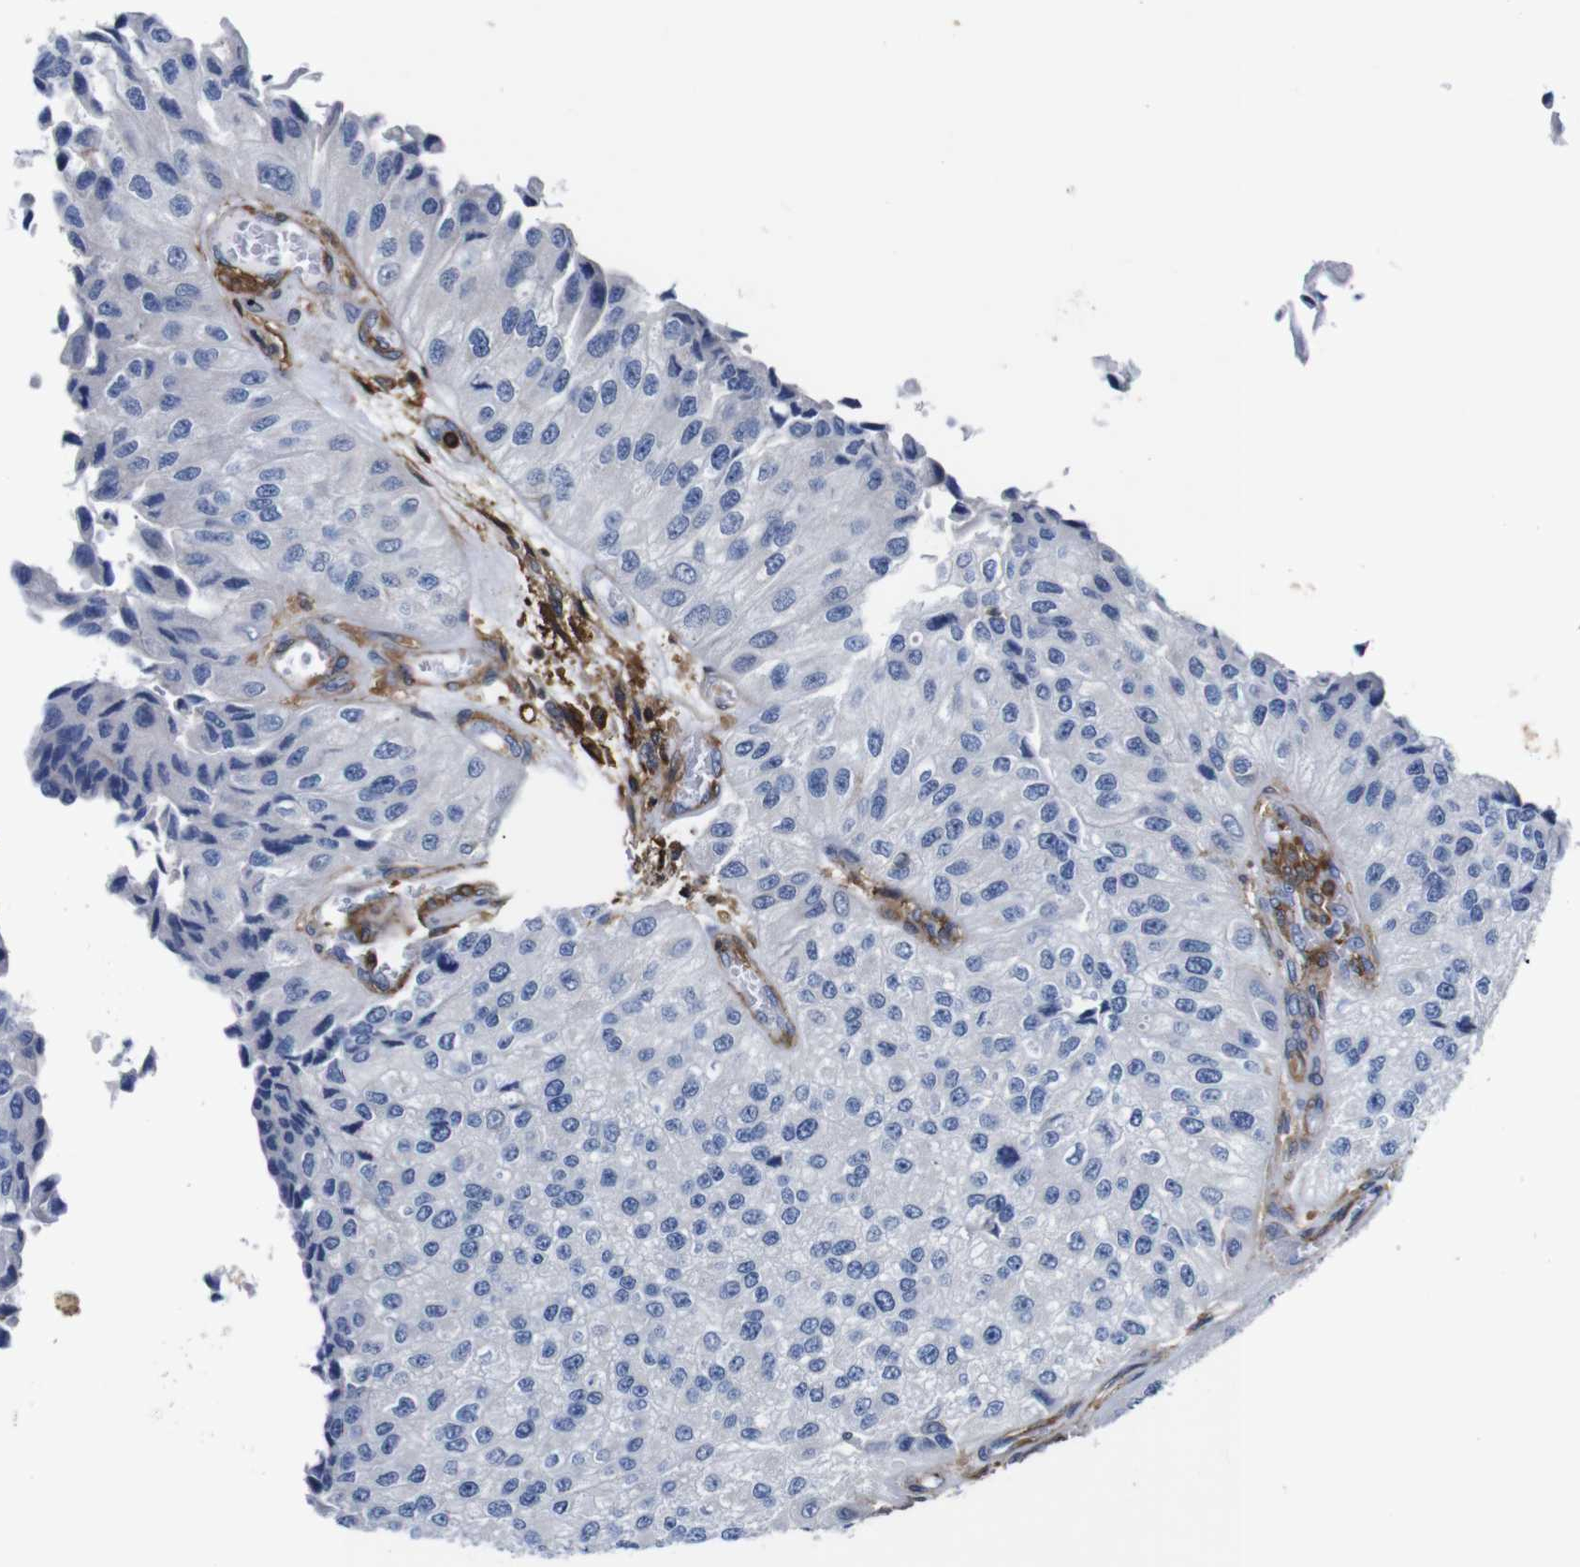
{"staining": {"intensity": "negative", "quantity": "none", "location": "none"}, "tissue": "urothelial cancer", "cell_type": "Tumor cells", "image_type": "cancer", "snomed": [{"axis": "morphology", "description": "Urothelial carcinoma, High grade"}, {"axis": "topography", "description": "Kidney"}, {"axis": "topography", "description": "Urinary bladder"}], "caption": "A photomicrograph of human urothelial cancer is negative for staining in tumor cells.", "gene": "PI4KA", "patient": {"sex": "male", "age": 77}}